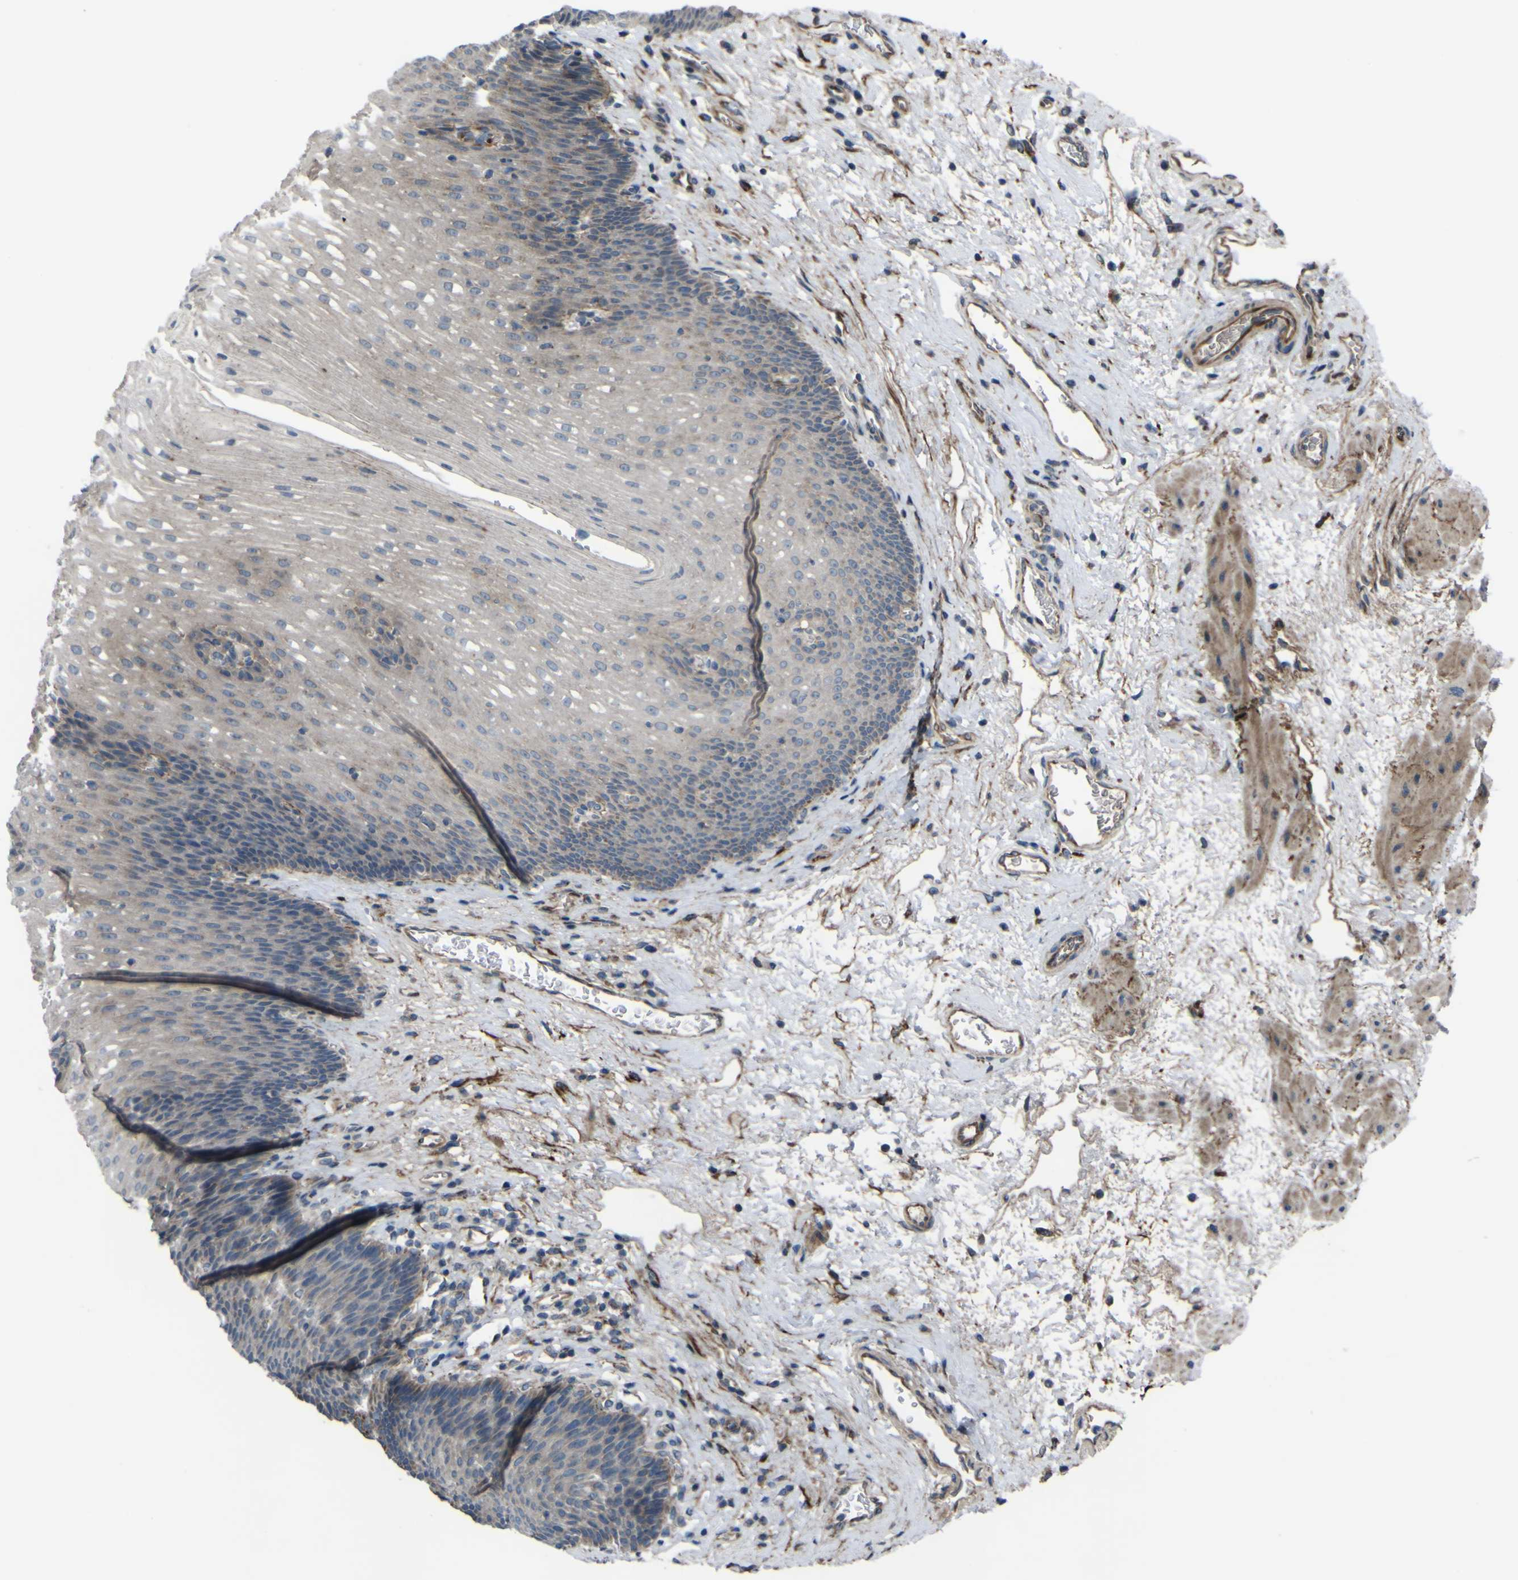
{"staining": {"intensity": "weak", "quantity": "25%-75%", "location": "cytoplasmic/membranous"}, "tissue": "esophagus", "cell_type": "Squamous epithelial cells", "image_type": "normal", "snomed": [{"axis": "morphology", "description": "Normal tissue, NOS"}, {"axis": "topography", "description": "Esophagus"}], "caption": "Immunohistochemistry (DAB) staining of normal esophagus shows weak cytoplasmic/membranous protein positivity in approximately 25%-75% of squamous epithelial cells. Nuclei are stained in blue.", "gene": "GPLD1", "patient": {"sex": "male", "age": 48}}